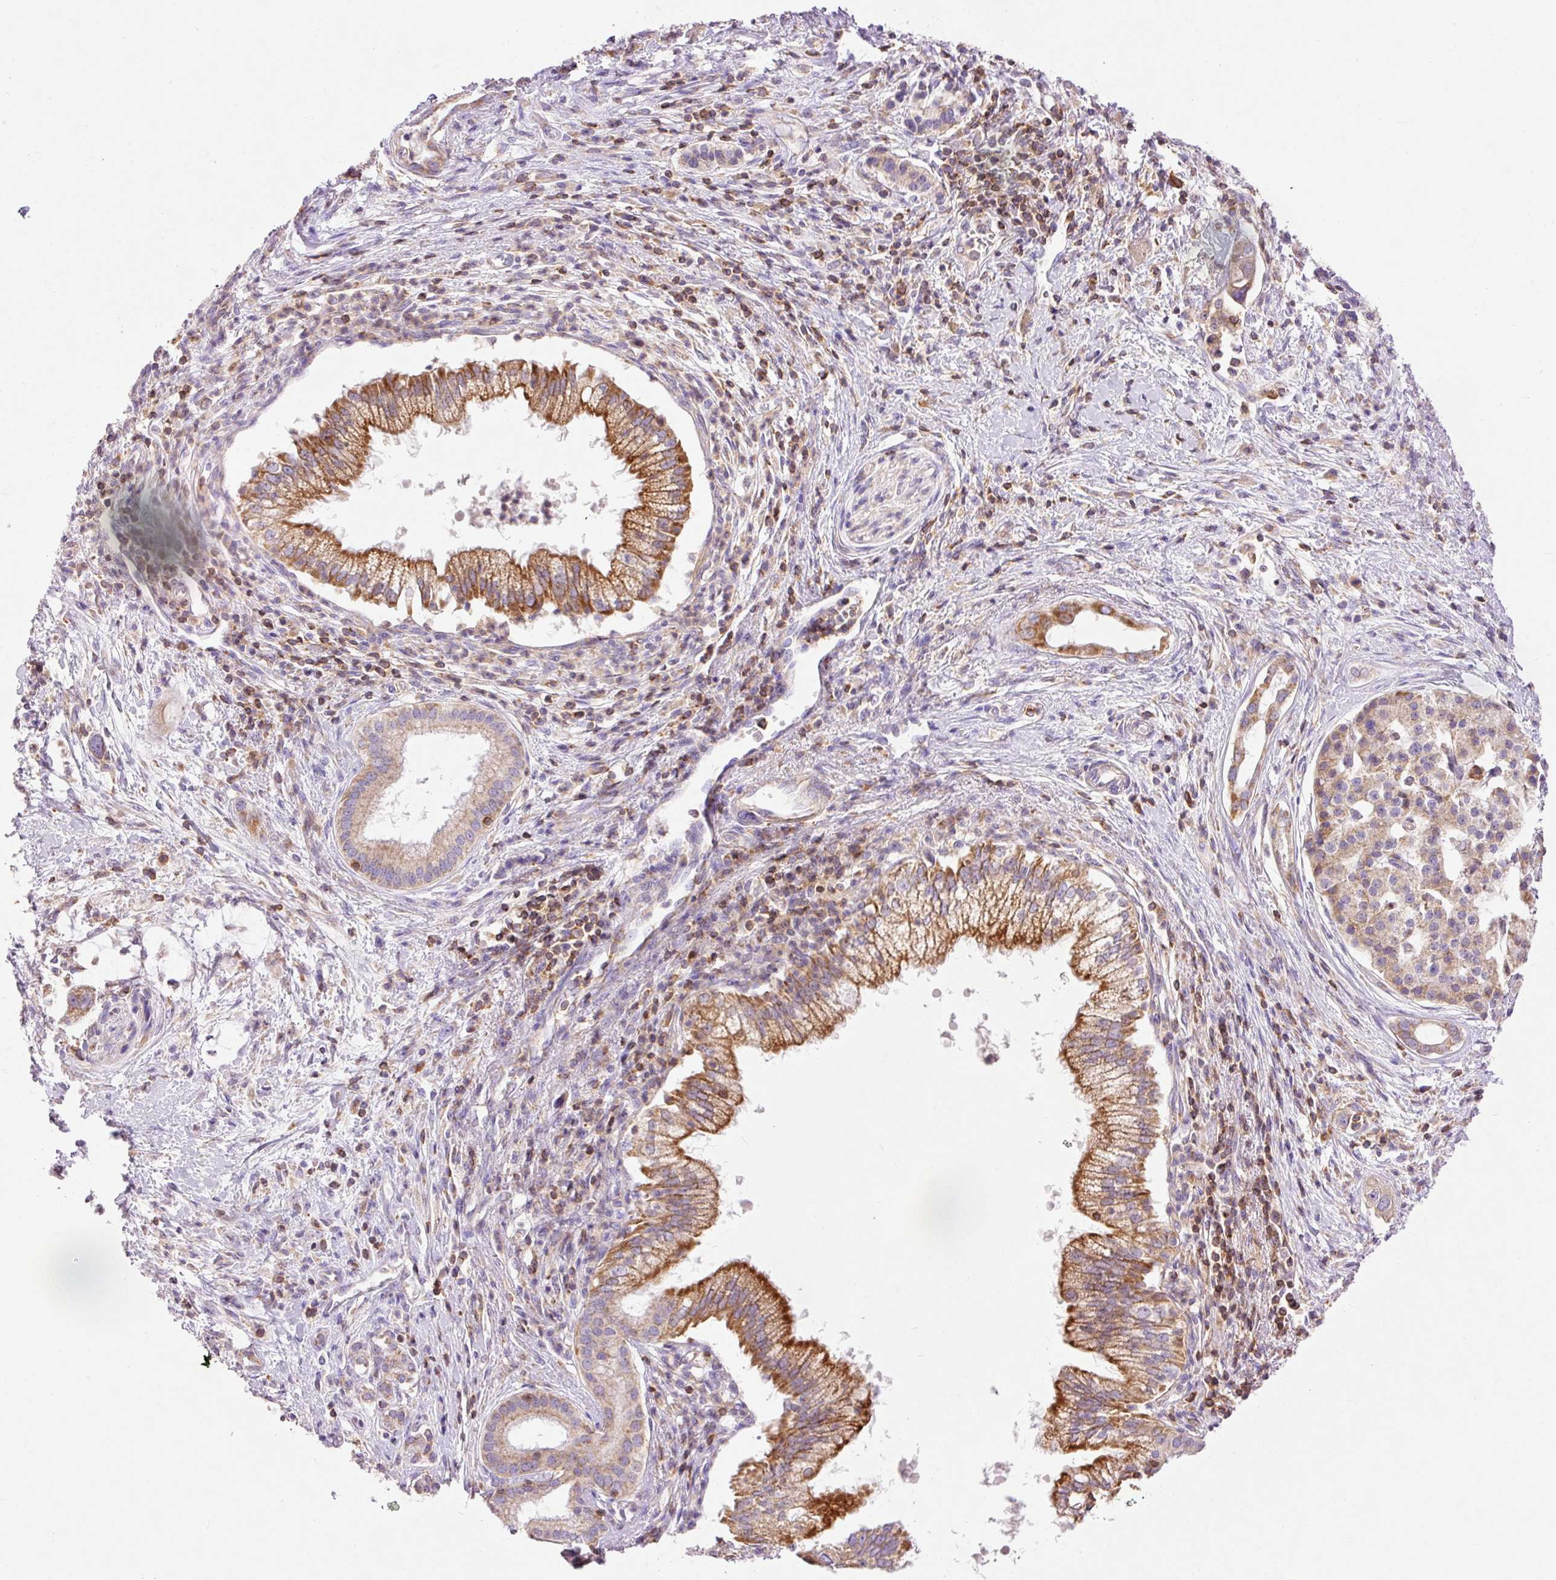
{"staining": {"intensity": "moderate", "quantity": ">75%", "location": "cytoplasmic/membranous"}, "tissue": "pancreatic cancer", "cell_type": "Tumor cells", "image_type": "cancer", "snomed": [{"axis": "morphology", "description": "Adenocarcinoma, NOS"}, {"axis": "topography", "description": "Pancreas"}], "caption": "Protein expression analysis of pancreatic cancer exhibits moderate cytoplasmic/membranous expression in about >75% of tumor cells.", "gene": "IMMT", "patient": {"sex": "male", "age": 70}}